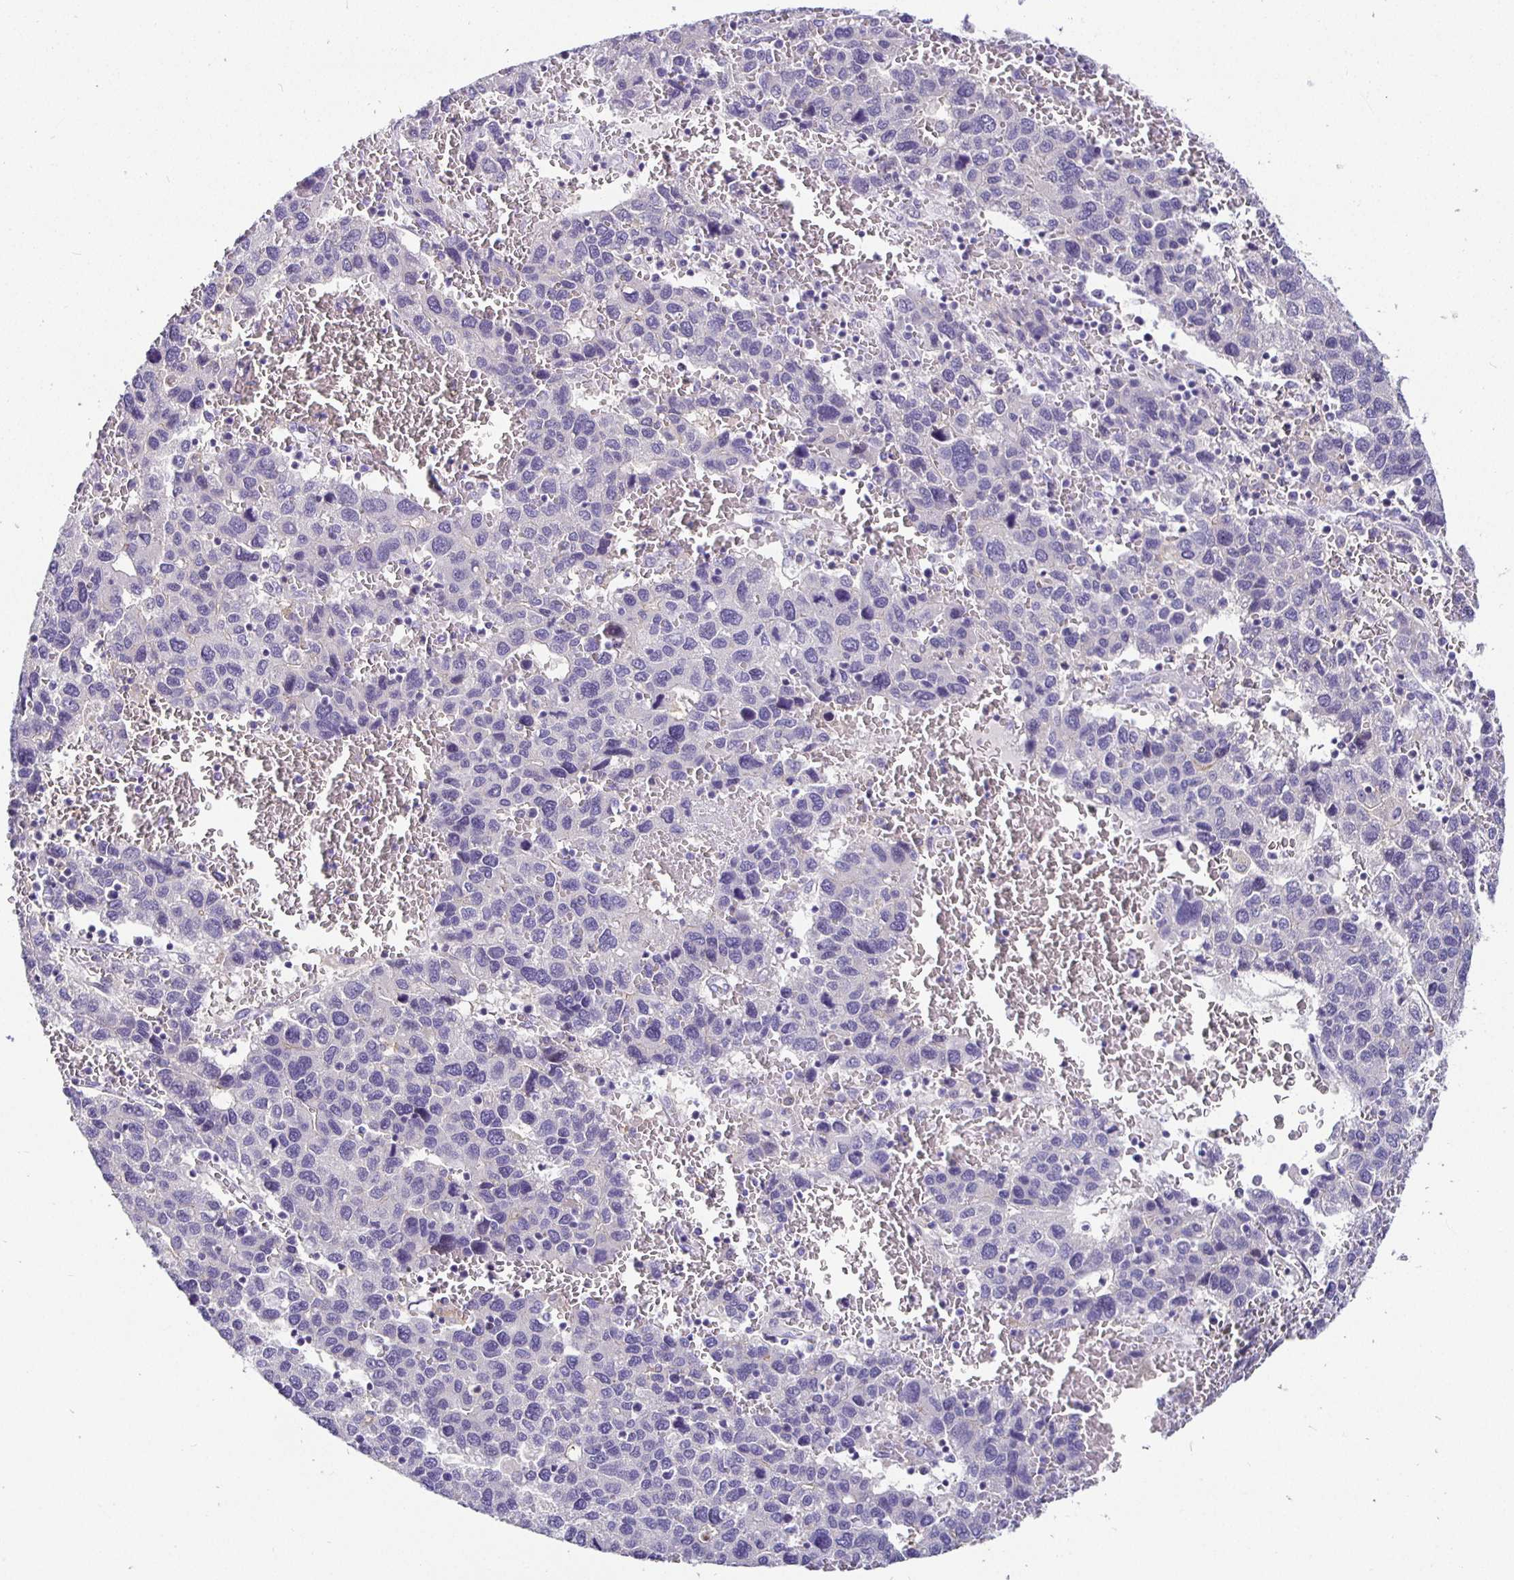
{"staining": {"intensity": "negative", "quantity": "none", "location": "none"}, "tissue": "liver cancer", "cell_type": "Tumor cells", "image_type": "cancer", "snomed": [{"axis": "morphology", "description": "Carcinoma, Hepatocellular, NOS"}, {"axis": "topography", "description": "Liver"}], "caption": "Immunohistochemical staining of liver cancer (hepatocellular carcinoma) demonstrates no significant expression in tumor cells.", "gene": "SIRPA", "patient": {"sex": "male", "age": 69}}